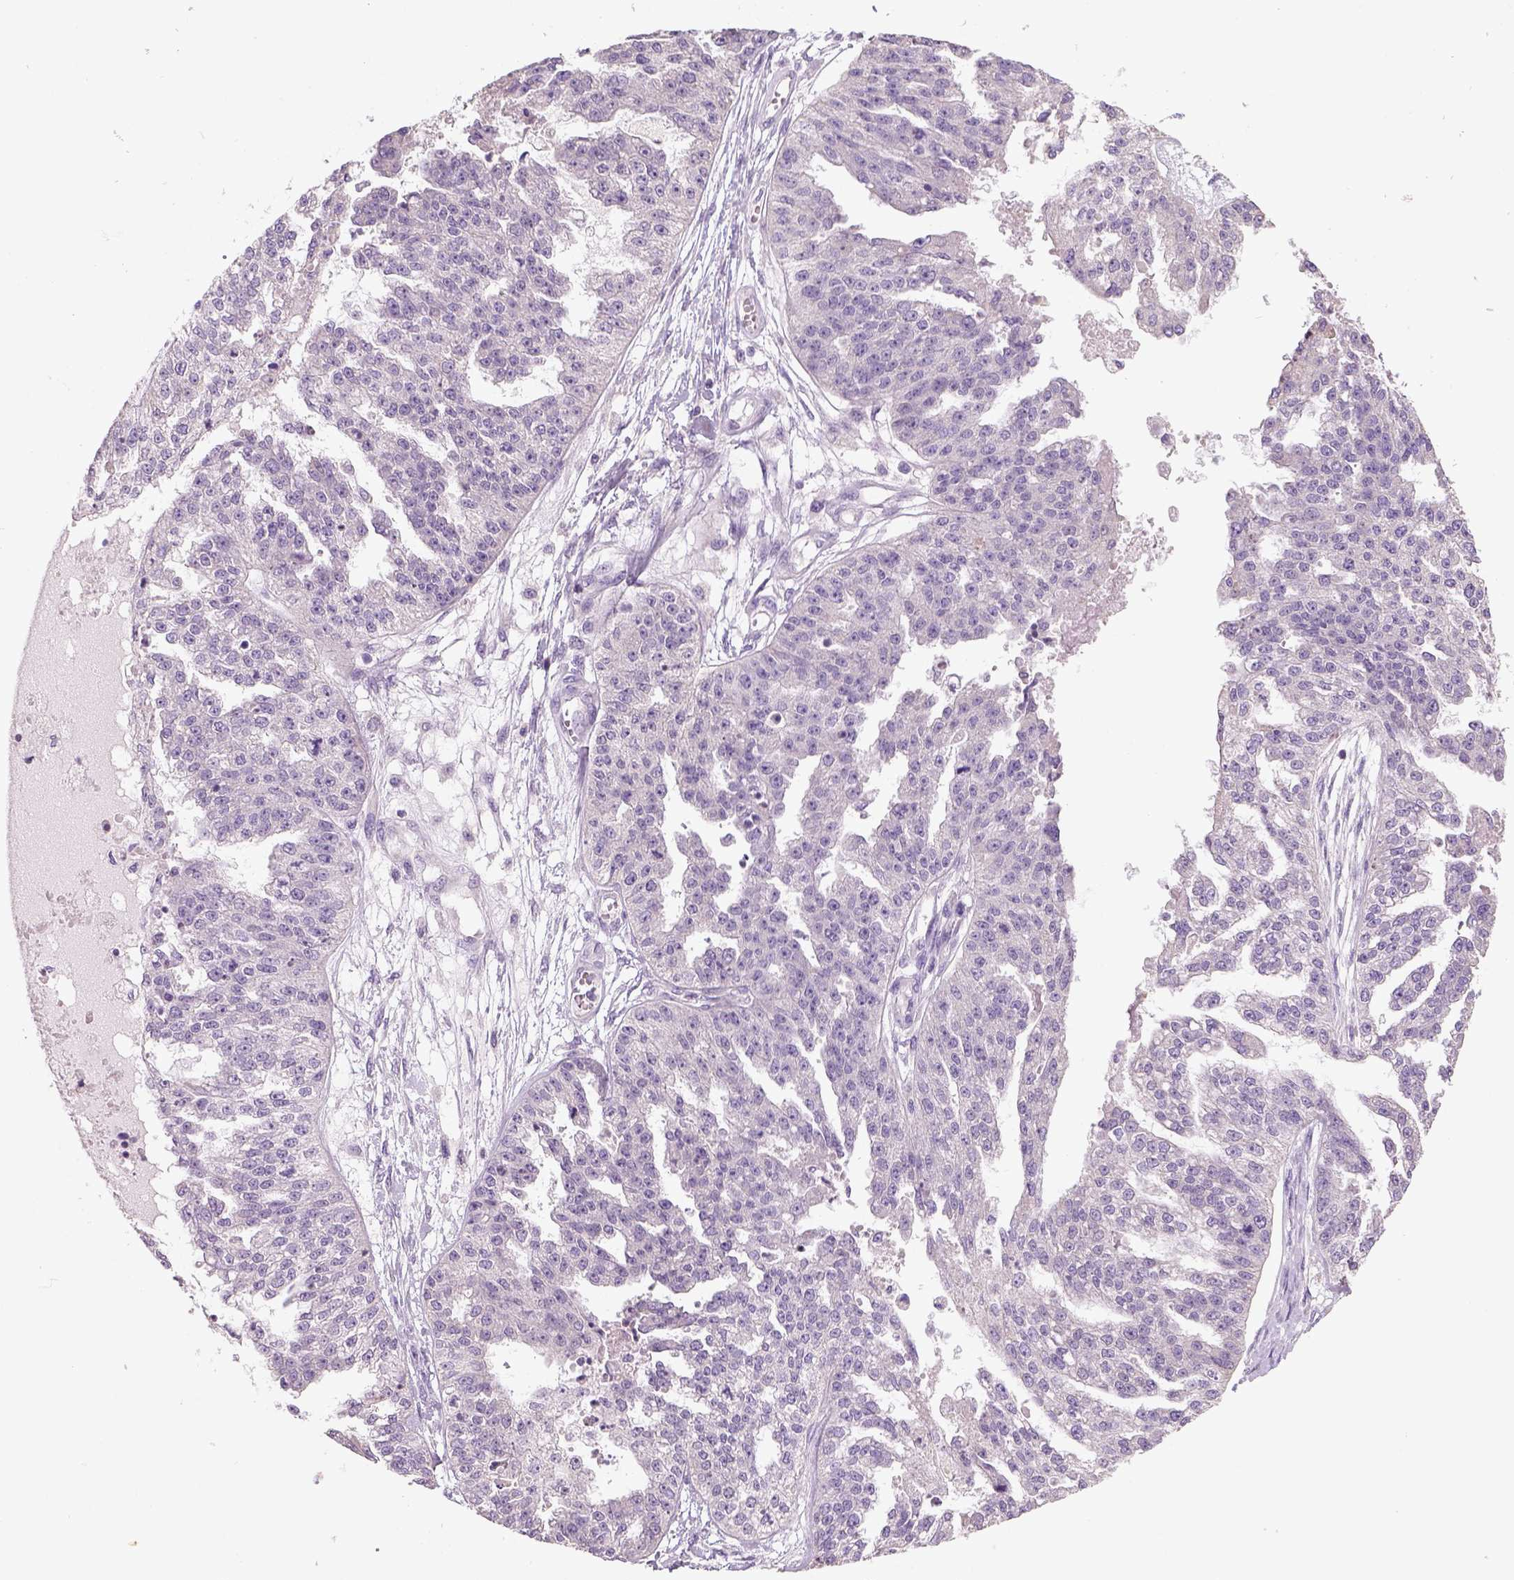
{"staining": {"intensity": "negative", "quantity": "none", "location": "none"}, "tissue": "ovarian cancer", "cell_type": "Tumor cells", "image_type": "cancer", "snomed": [{"axis": "morphology", "description": "Cystadenocarcinoma, serous, NOS"}, {"axis": "topography", "description": "Ovary"}], "caption": "An immunohistochemistry image of ovarian cancer is shown. There is no staining in tumor cells of ovarian cancer. (DAB immunohistochemistry (IHC), high magnification).", "gene": "NUDT6", "patient": {"sex": "female", "age": 58}}